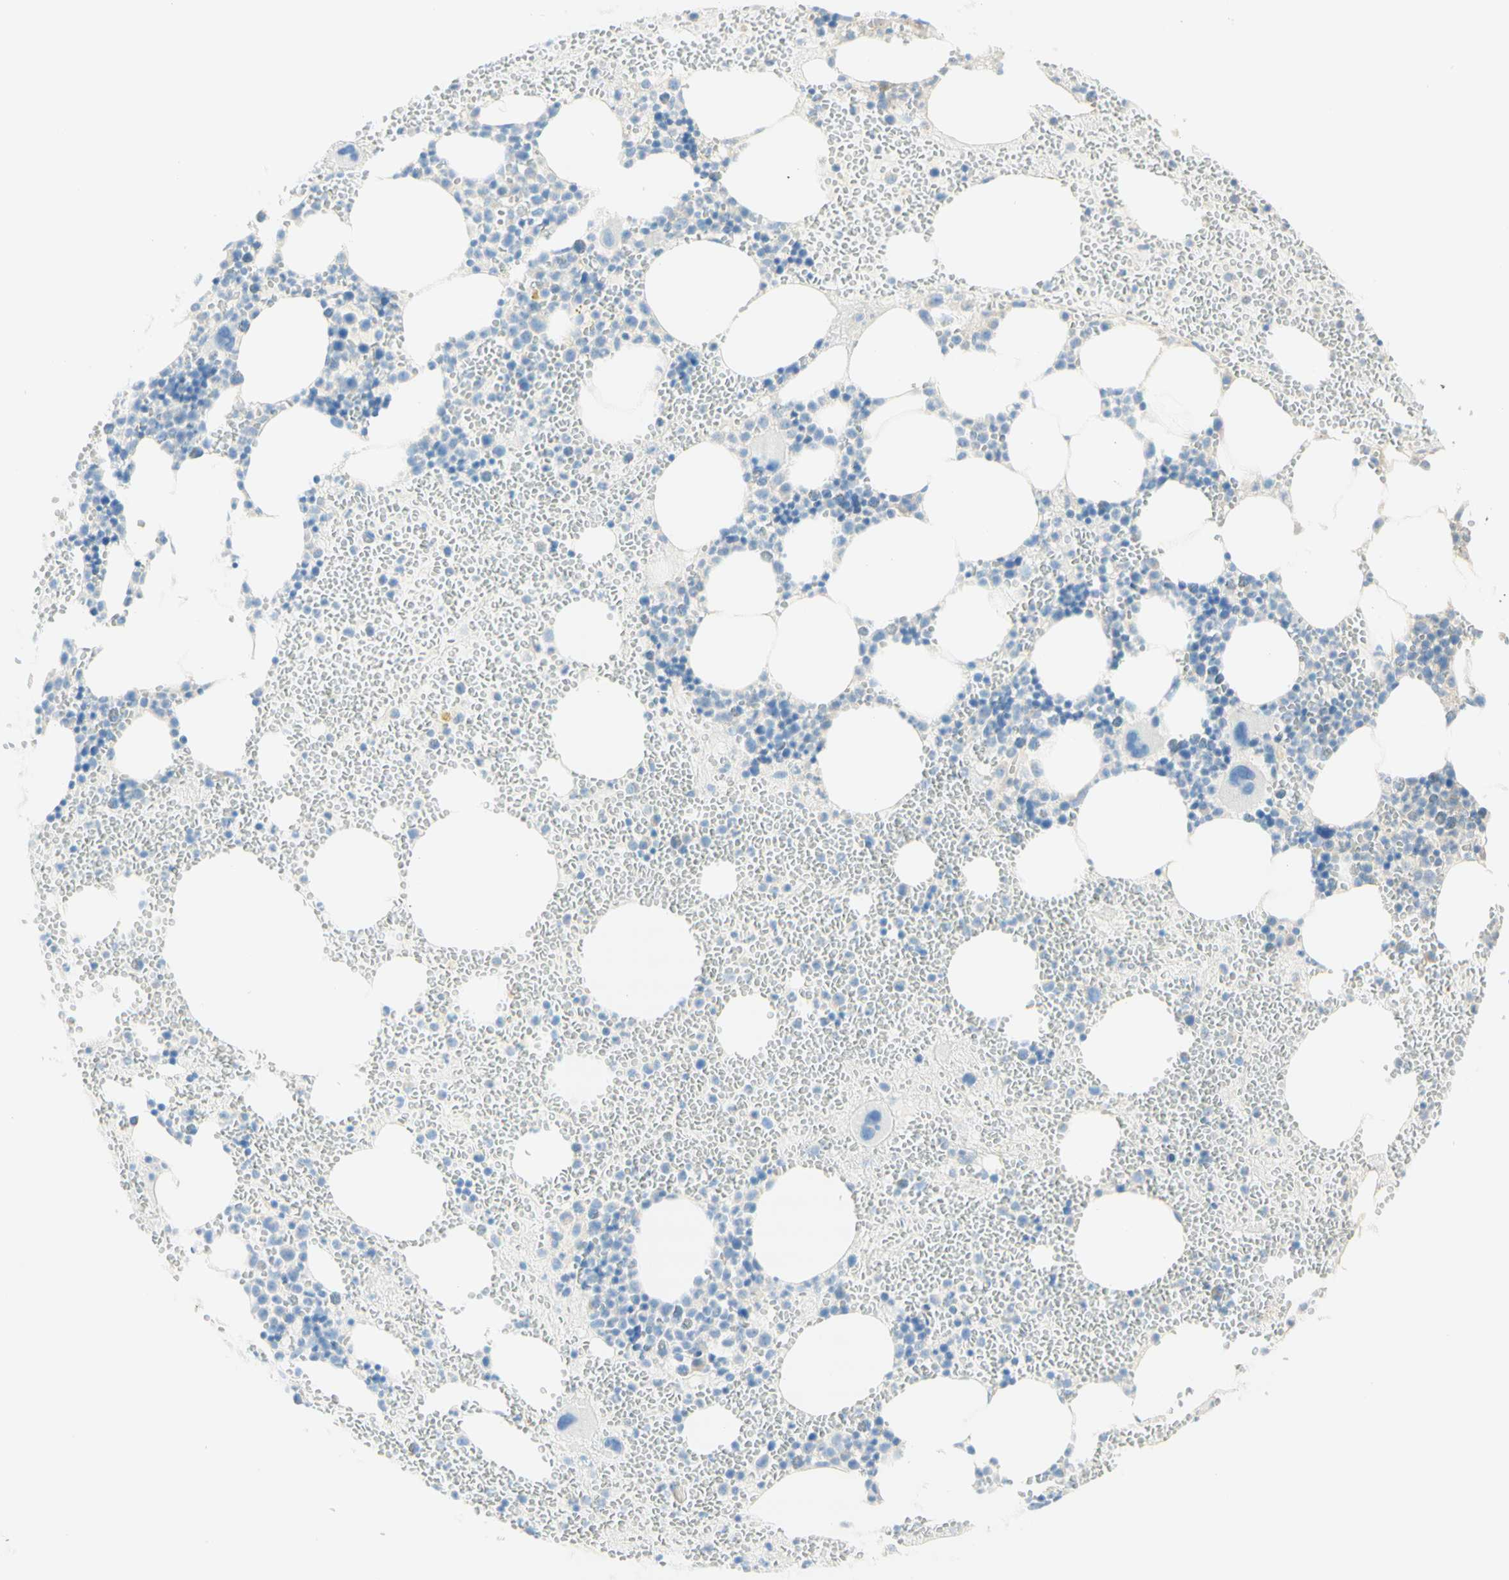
{"staining": {"intensity": "negative", "quantity": "none", "location": "none"}, "tissue": "bone marrow", "cell_type": "Hematopoietic cells", "image_type": "normal", "snomed": [{"axis": "morphology", "description": "Normal tissue, NOS"}, {"axis": "morphology", "description": "Inflammation, NOS"}, {"axis": "topography", "description": "Bone marrow"}], "caption": "DAB (3,3'-diaminobenzidine) immunohistochemical staining of unremarkable bone marrow demonstrates no significant expression in hematopoietic cells.", "gene": "DYNC1H1", "patient": {"sex": "female", "age": 76}}